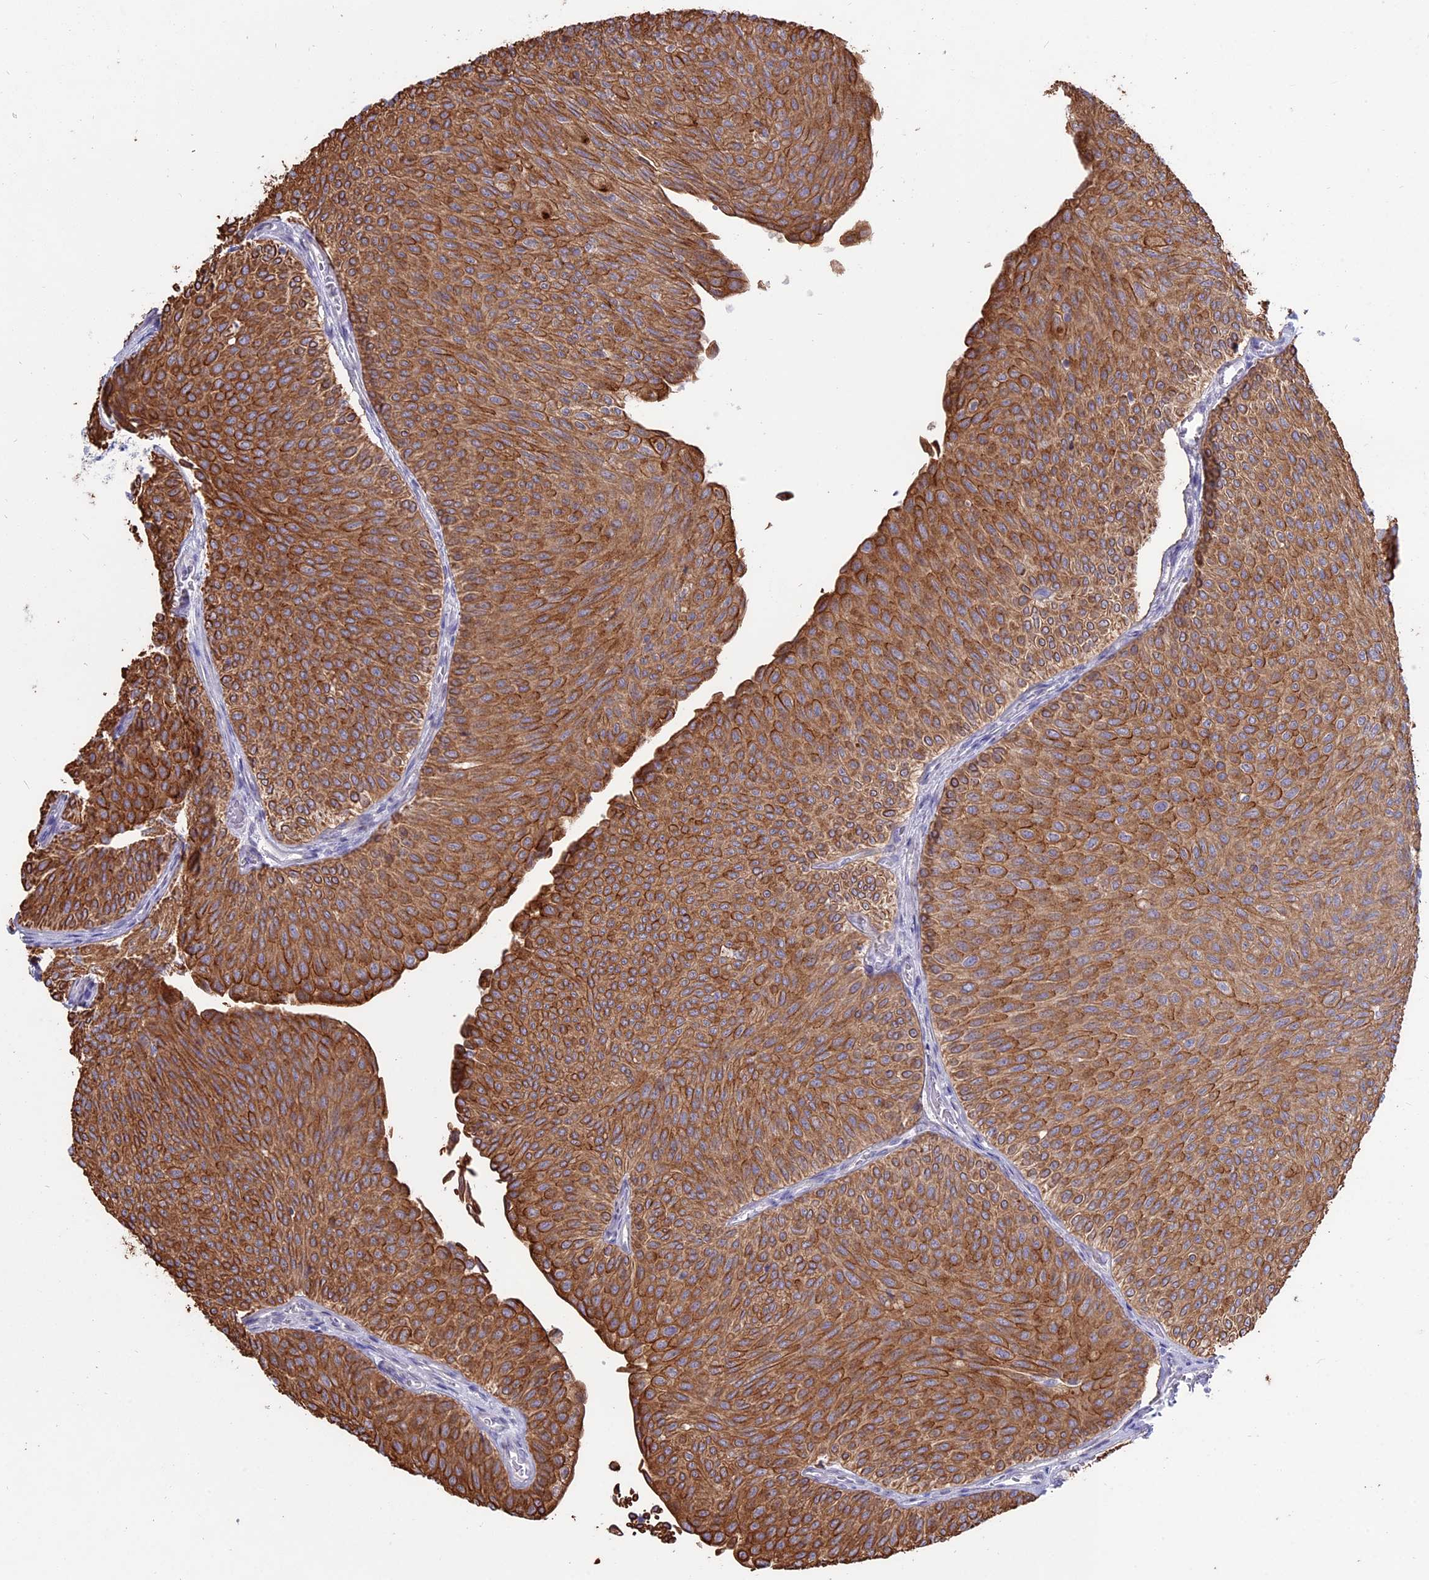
{"staining": {"intensity": "strong", "quantity": ">75%", "location": "cytoplasmic/membranous"}, "tissue": "urothelial cancer", "cell_type": "Tumor cells", "image_type": "cancer", "snomed": [{"axis": "morphology", "description": "Urothelial carcinoma, Low grade"}, {"axis": "topography", "description": "Urinary bladder"}], "caption": "Urothelial cancer stained with IHC exhibits strong cytoplasmic/membranous expression in approximately >75% of tumor cells. The staining is performed using DAB brown chromogen to label protein expression. The nuclei are counter-stained blue using hematoxylin.", "gene": "MYO5B", "patient": {"sex": "male", "age": 78}}